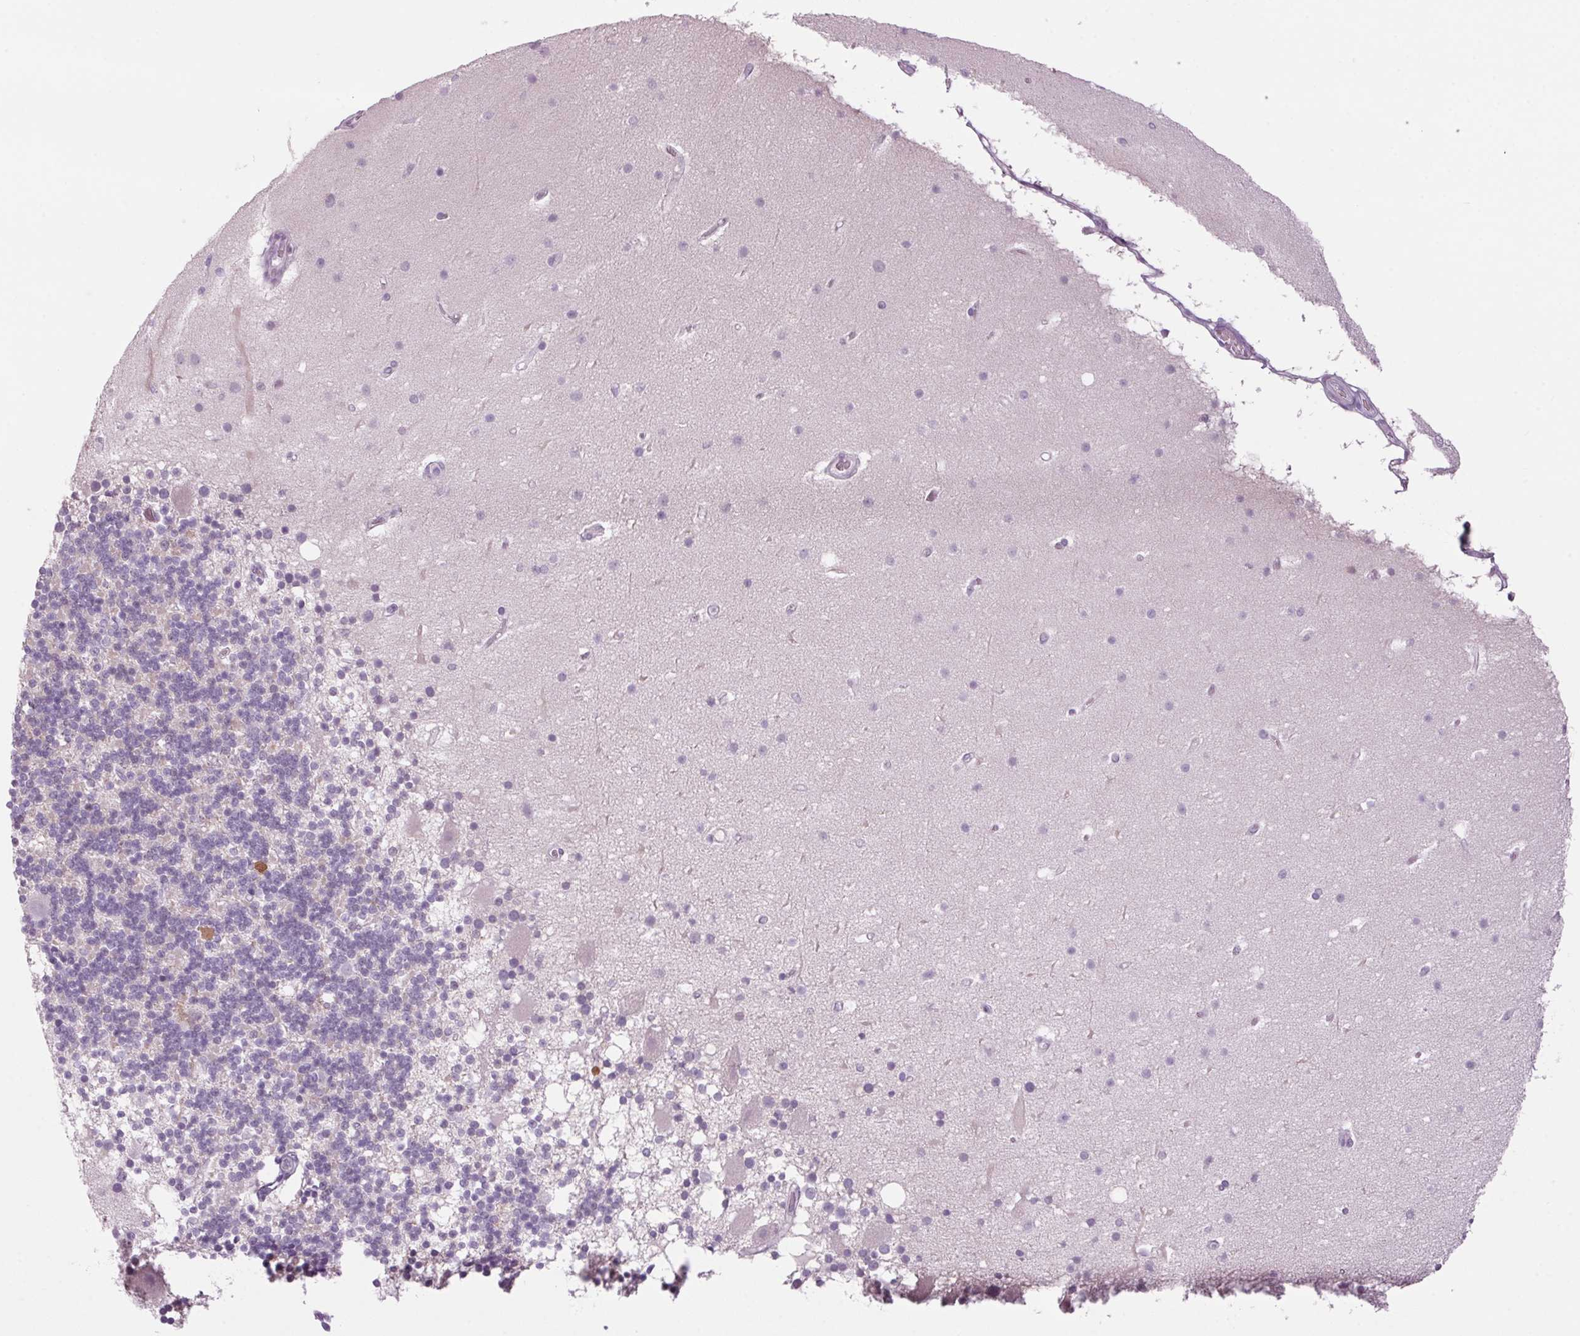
{"staining": {"intensity": "negative", "quantity": "none", "location": "none"}, "tissue": "cerebellum", "cell_type": "Cells in granular layer", "image_type": "normal", "snomed": [{"axis": "morphology", "description": "Normal tissue, NOS"}, {"axis": "topography", "description": "Cerebellum"}], "caption": "High power microscopy image of an immunohistochemistry histopathology image of normal cerebellum, revealing no significant positivity in cells in granular layer. The staining is performed using DAB brown chromogen with nuclei counter-stained in using hematoxylin.", "gene": "PPP1R1A", "patient": {"sex": "male", "age": 70}}